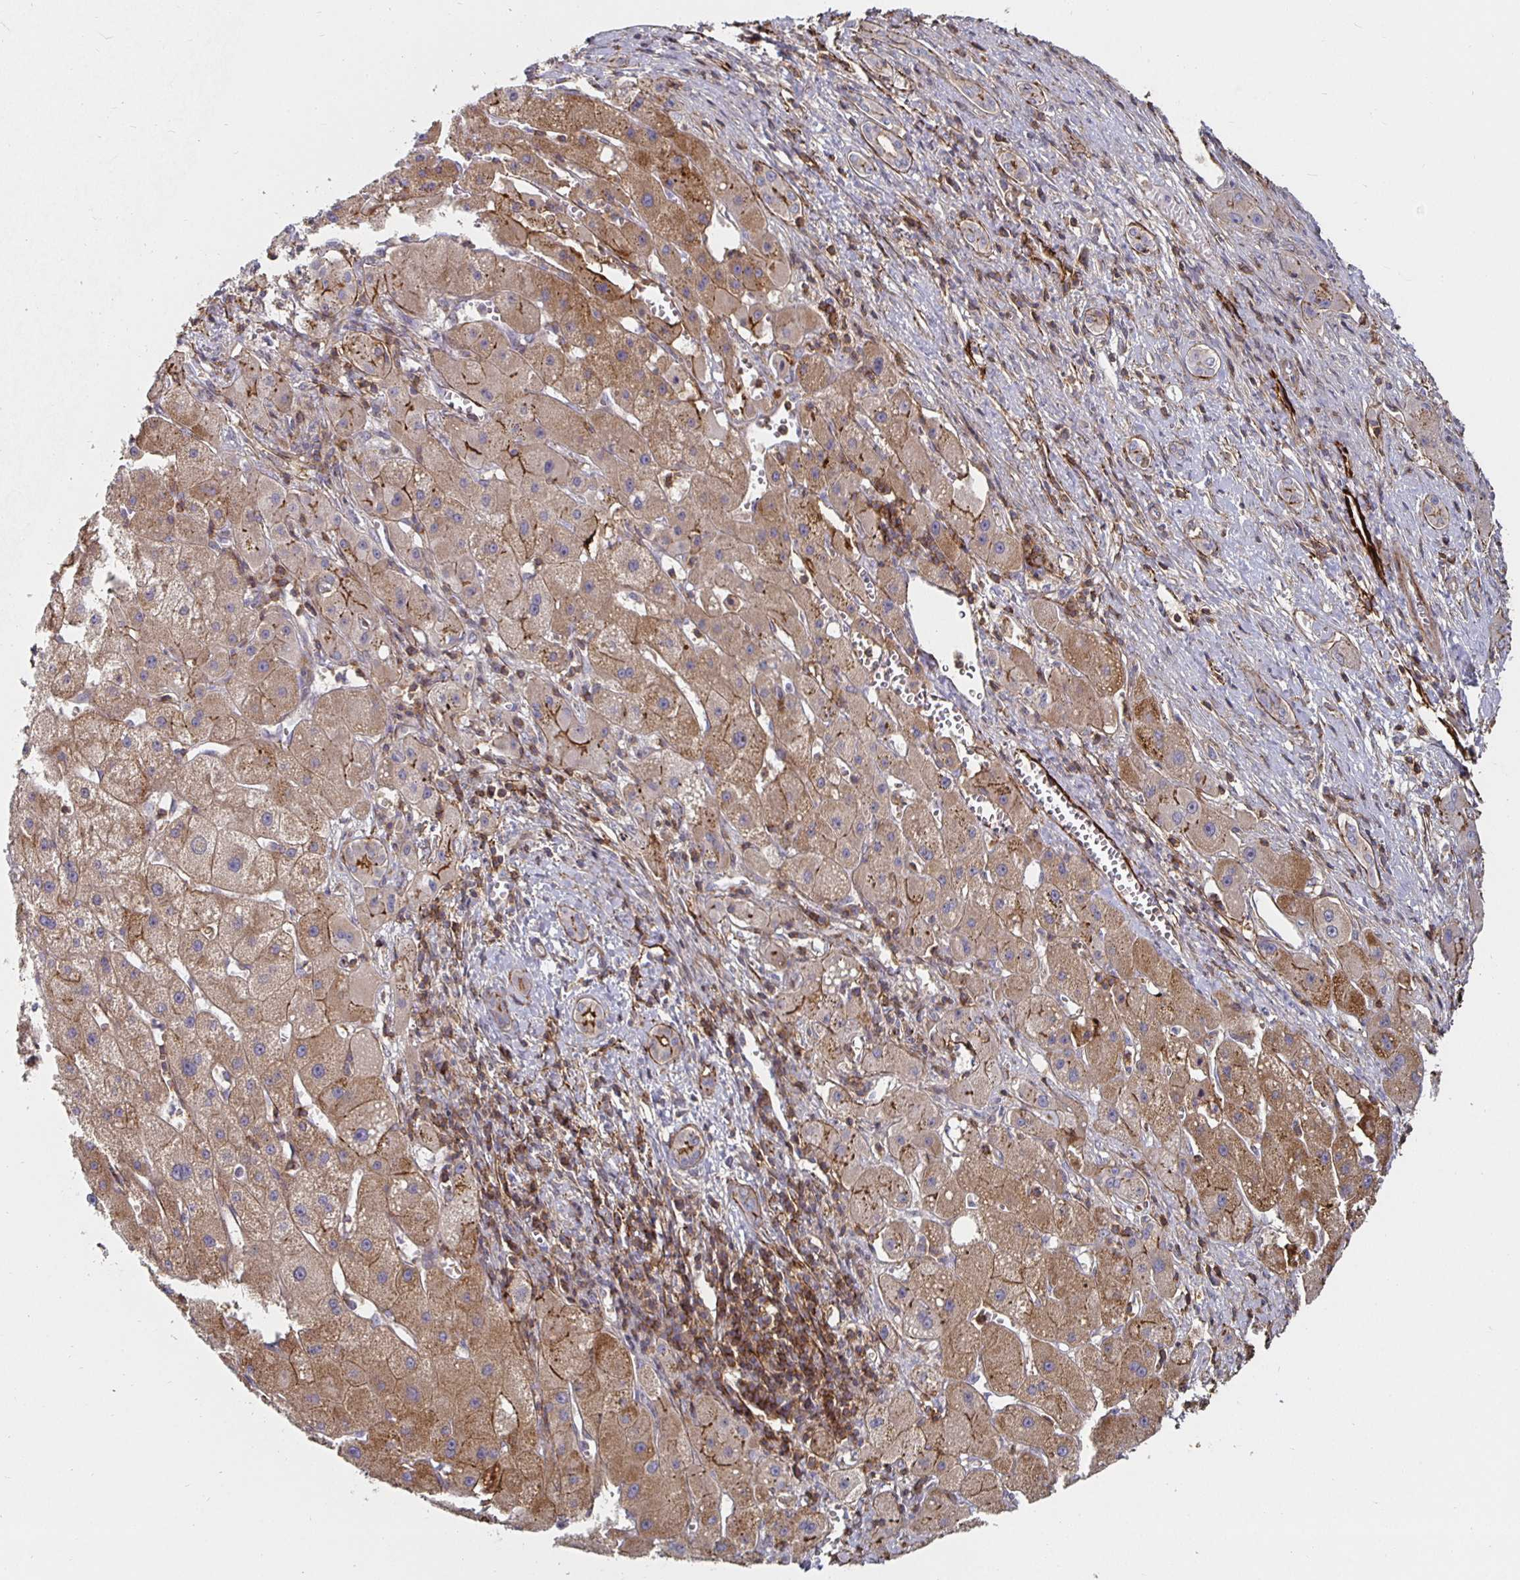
{"staining": {"intensity": "moderate", "quantity": ">75%", "location": "cytoplasmic/membranous"}, "tissue": "liver cancer", "cell_type": "Tumor cells", "image_type": "cancer", "snomed": [{"axis": "morphology", "description": "Carcinoma, Hepatocellular, NOS"}, {"axis": "topography", "description": "Liver"}], "caption": "The micrograph reveals immunohistochemical staining of liver cancer. There is moderate cytoplasmic/membranous staining is seen in approximately >75% of tumor cells.", "gene": "GJA4", "patient": {"sex": "female", "age": 82}}